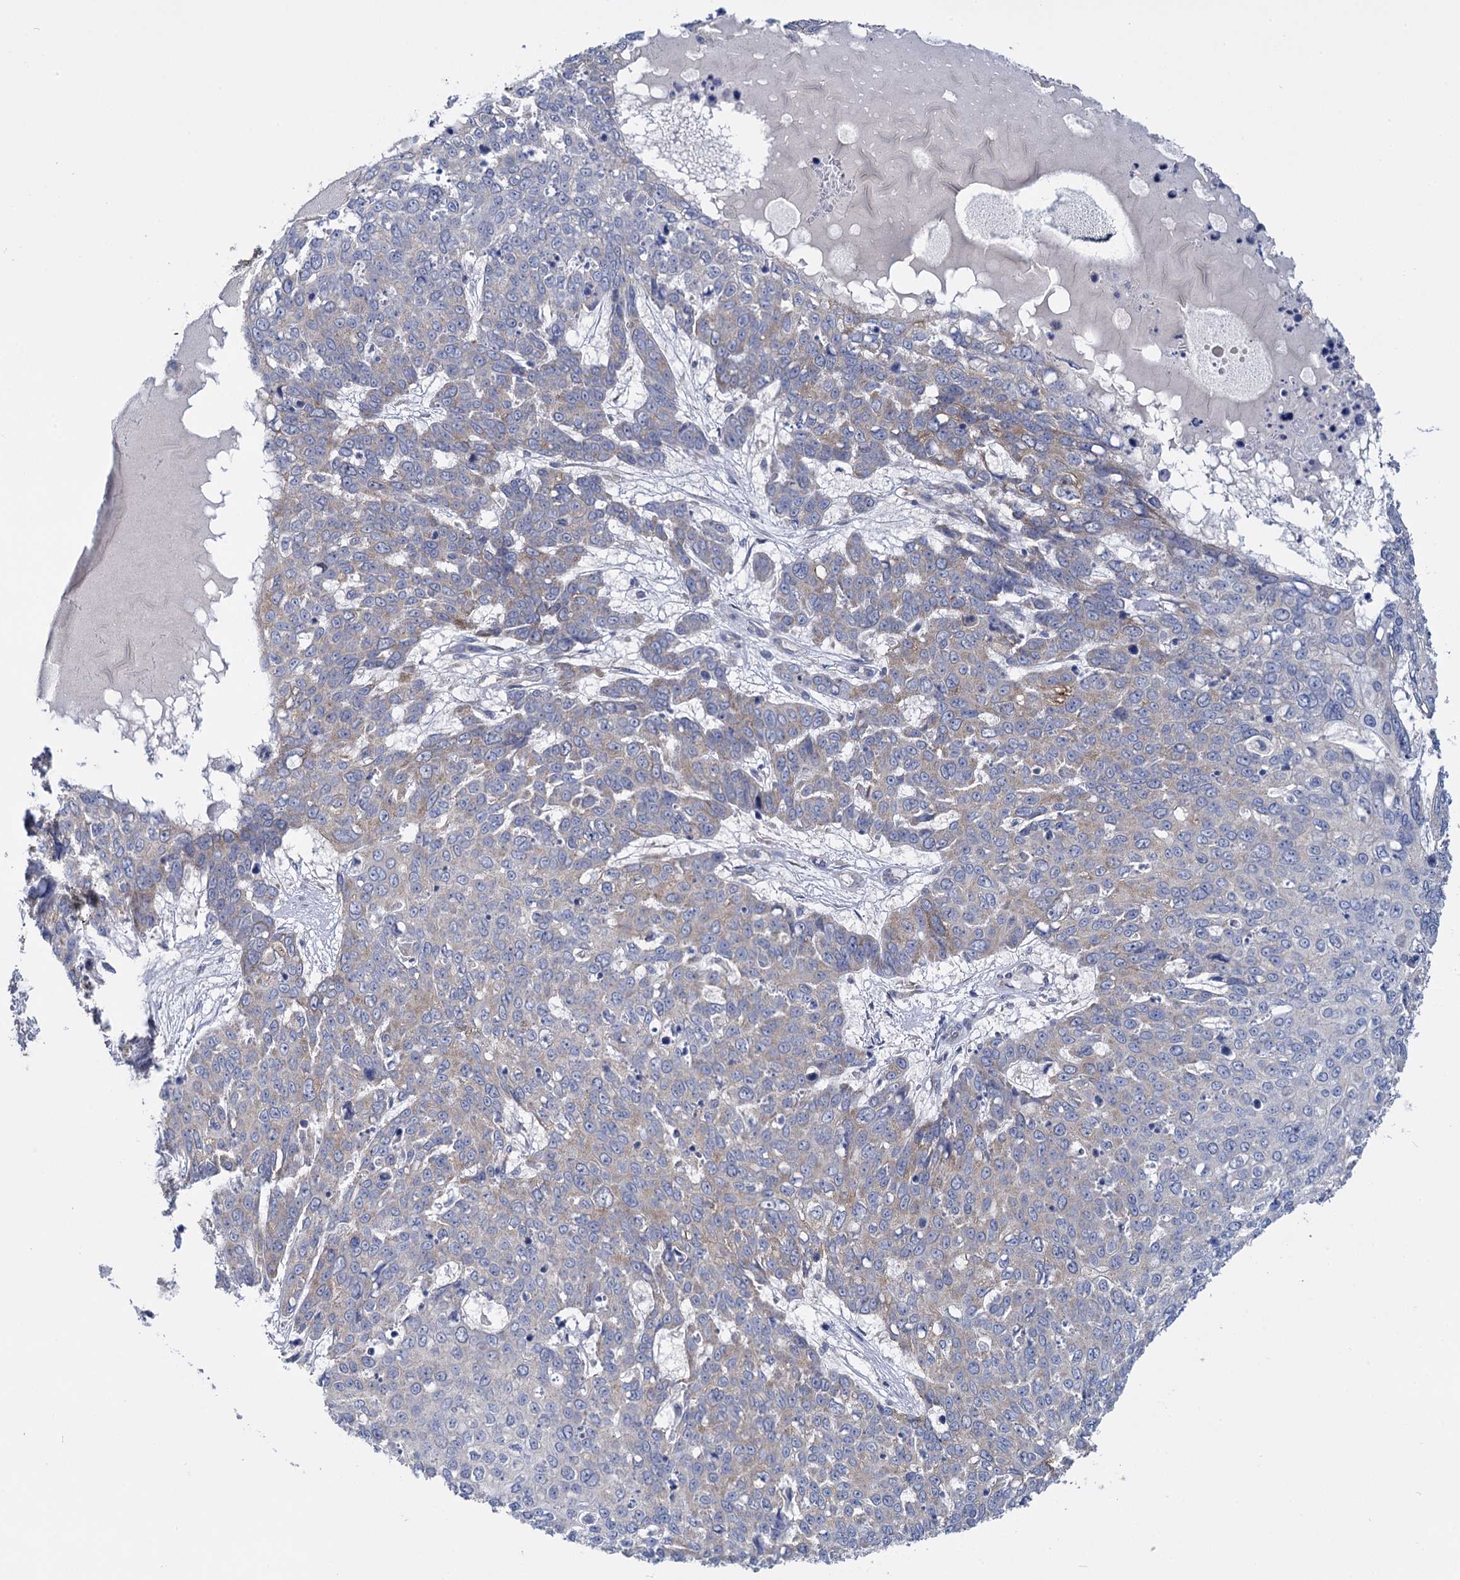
{"staining": {"intensity": "weak", "quantity": "<25%", "location": "cytoplasmic/membranous"}, "tissue": "skin cancer", "cell_type": "Tumor cells", "image_type": "cancer", "snomed": [{"axis": "morphology", "description": "Squamous cell carcinoma, NOS"}, {"axis": "topography", "description": "Skin"}], "caption": "Immunohistochemical staining of squamous cell carcinoma (skin) demonstrates no significant positivity in tumor cells.", "gene": "GSTM2", "patient": {"sex": "male", "age": 71}}